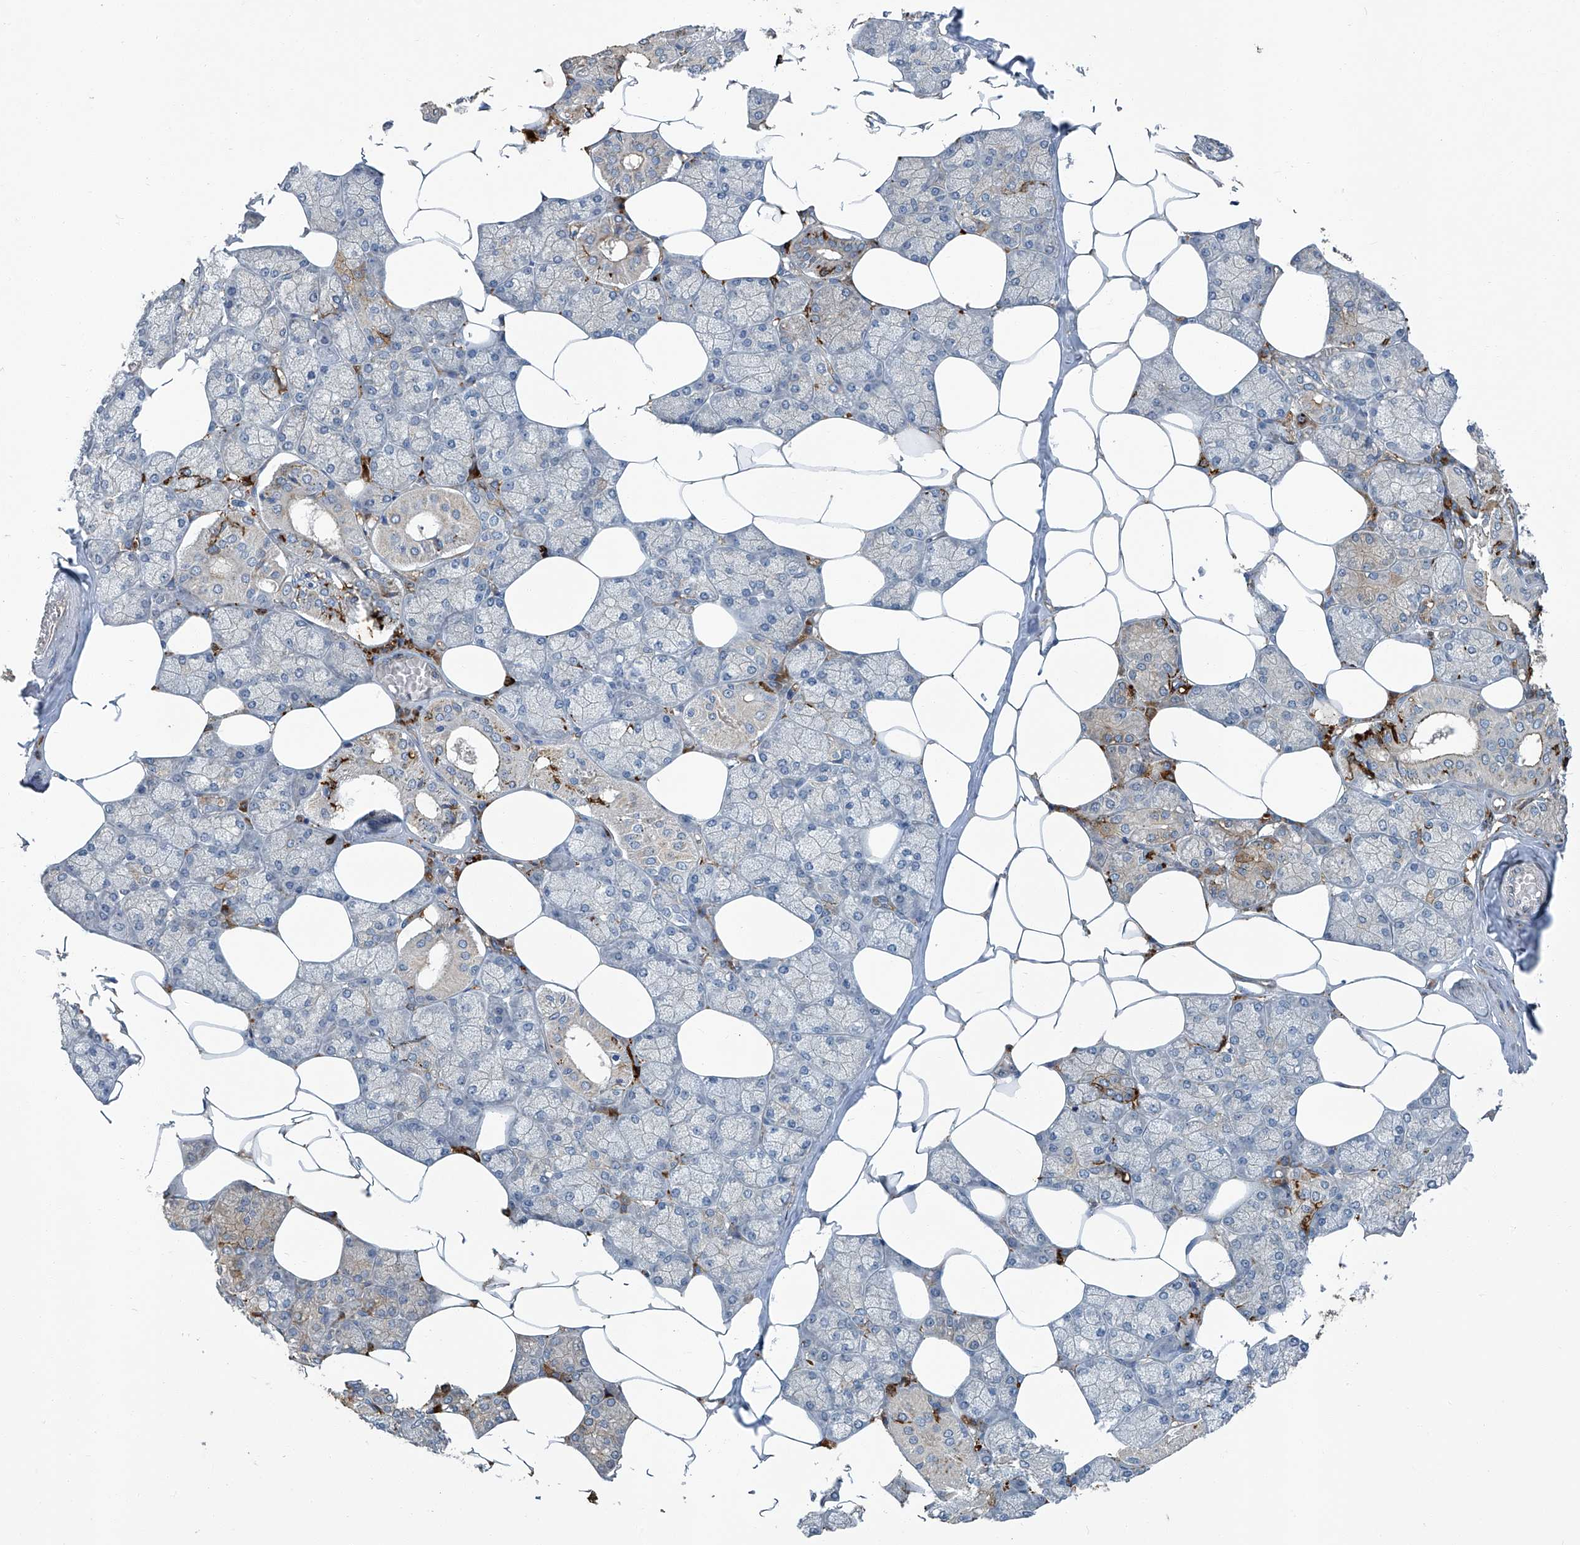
{"staining": {"intensity": "moderate", "quantity": "25%-75%", "location": "cytoplasmic/membranous"}, "tissue": "salivary gland", "cell_type": "Glandular cells", "image_type": "normal", "snomed": [{"axis": "morphology", "description": "Normal tissue, NOS"}, {"axis": "topography", "description": "Salivary gland"}], "caption": "Protein staining demonstrates moderate cytoplasmic/membranous positivity in about 25%-75% of glandular cells in normal salivary gland. The staining was performed using DAB (3,3'-diaminobenzidine), with brown indicating positive protein expression. Nuclei are stained blue with hematoxylin.", "gene": "FAM167A", "patient": {"sex": "male", "age": 62}}